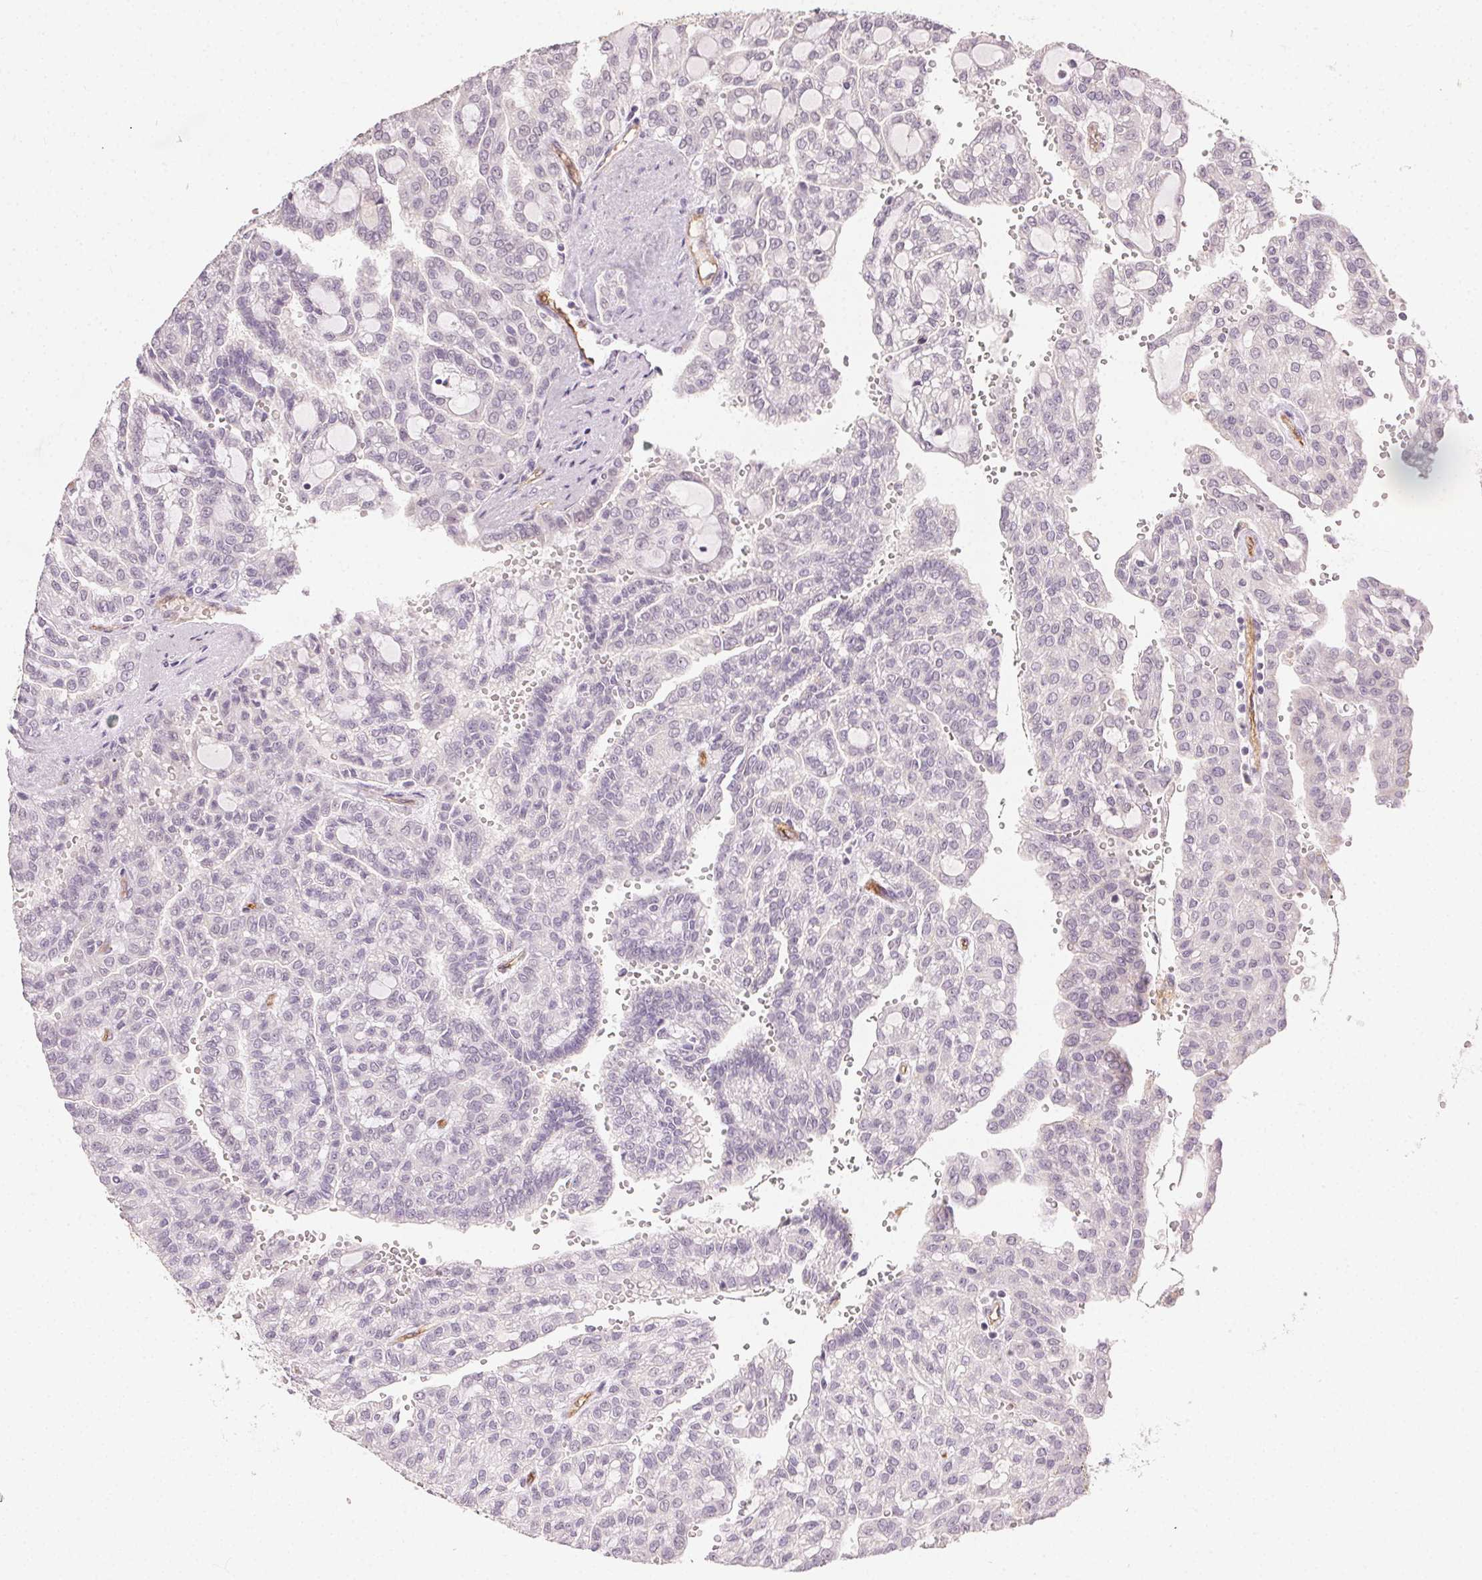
{"staining": {"intensity": "negative", "quantity": "none", "location": "none"}, "tissue": "renal cancer", "cell_type": "Tumor cells", "image_type": "cancer", "snomed": [{"axis": "morphology", "description": "Adenocarcinoma, NOS"}, {"axis": "topography", "description": "Kidney"}], "caption": "An IHC image of renal cancer (adenocarcinoma) is shown. There is no staining in tumor cells of renal cancer (adenocarcinoma). (Brightfield microscopy of DAB (3,3'-diaminobenzidine) immunohistochemistry (IHC) at high magnification).", "gene": "PODXL", "patient": {"sex": "male", "age": 63}}